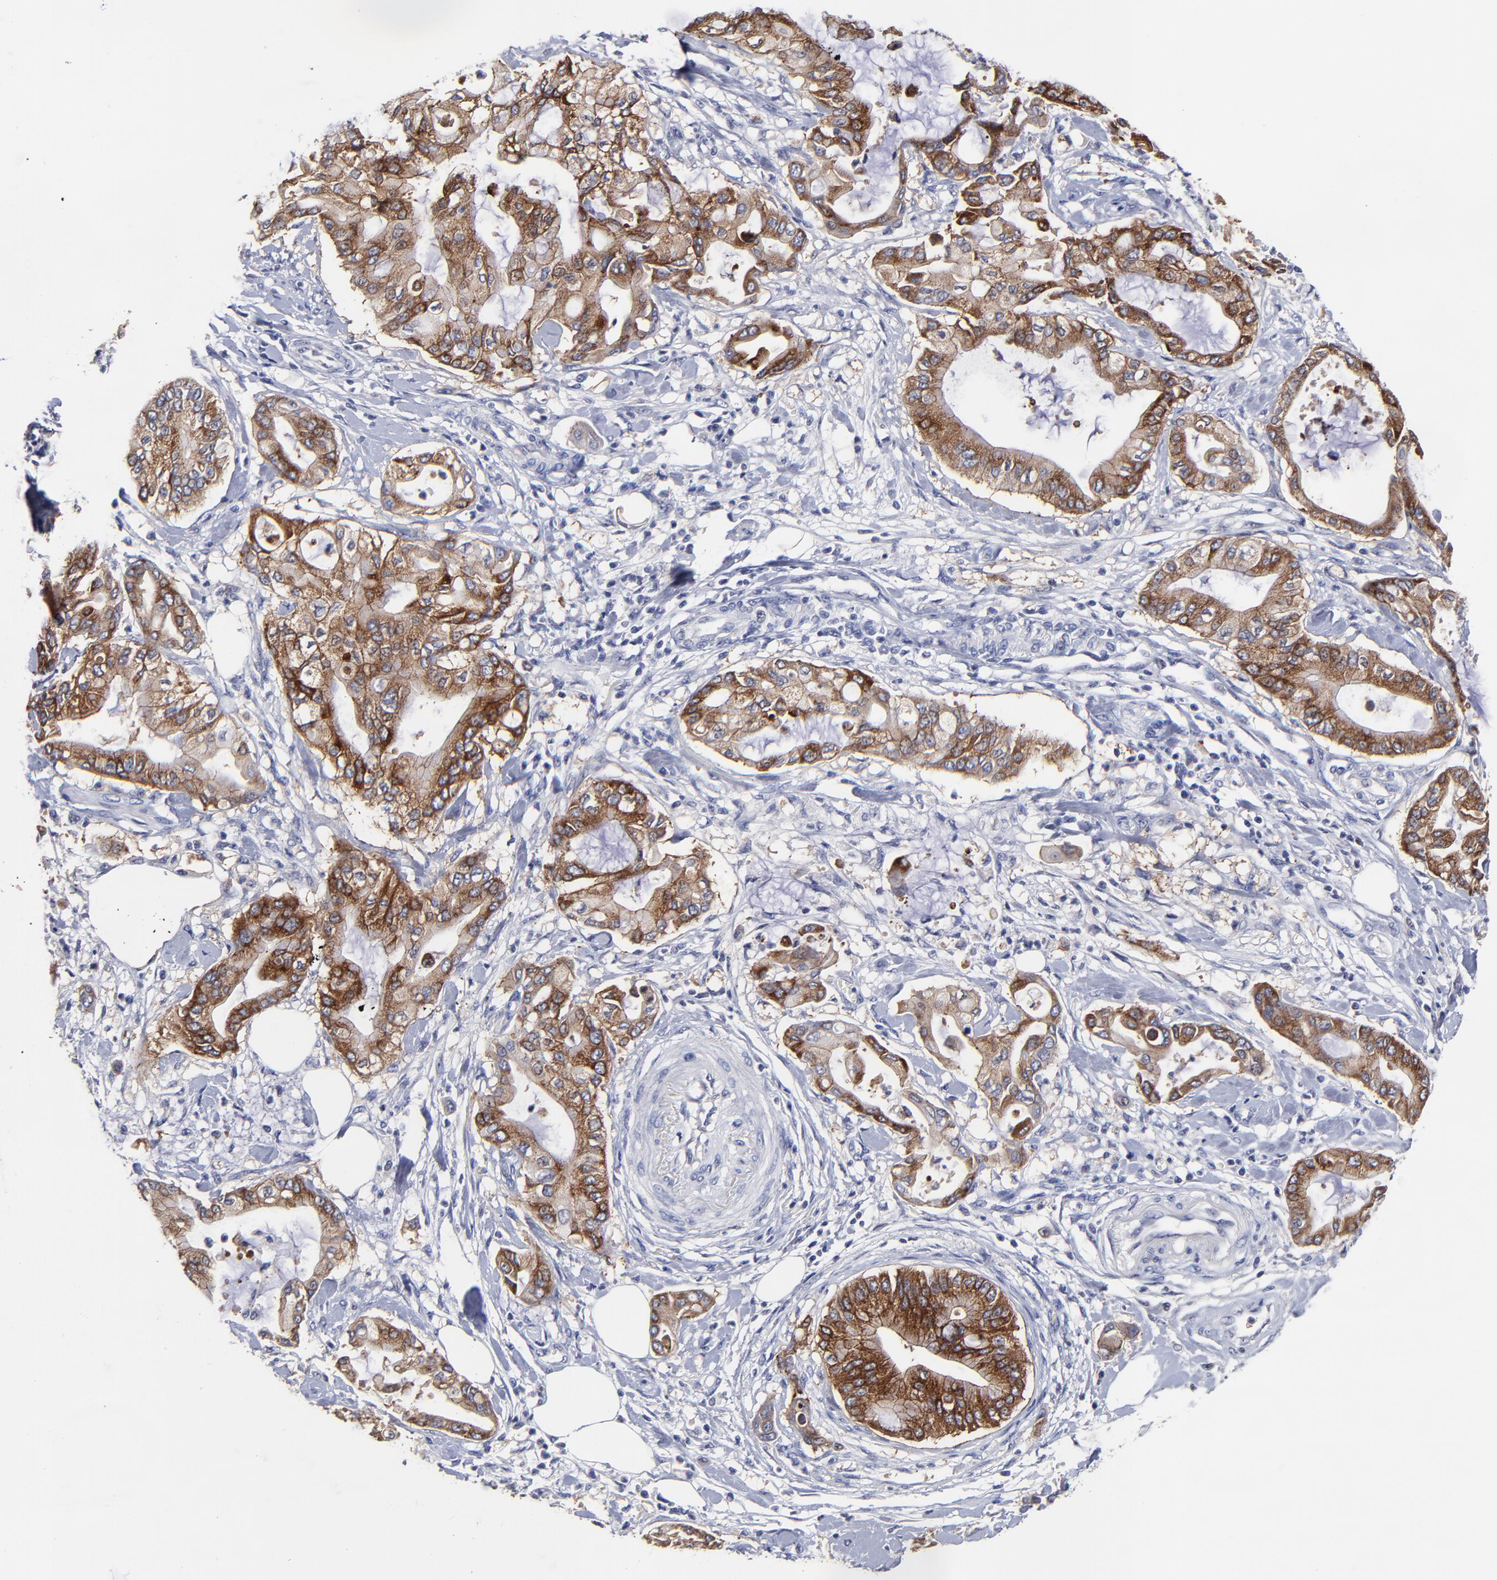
{"staining": {"intensity": "moderate", "quantity": ">75%", "location": "cytoplasmic/membranous"}, "tissue": "pancreatic cancer", "cell_type": "Tumor cells", "image_type": "cancer", "snomed": [{"axis": "morphology", "description": "Adenocarcinoma, NOS"}, {"axis": "morphology", "description": "Adenocarcinoma, metastatic, NOS"}, {"axis": "topography", "description": "Lymph node"}, {"axis": "topography", "description": "Pancreas"}, {"axis": "topography", "description": "Duodenum"}], "caption": "This is a micrograph of immunohistochemistry (IHC) staining of pancreatic metastatic adenocarcinoma, which shows moderate expression in the cytoplasmic/membranous of tumor cells.", "gene": "CXADR", "patient": {"sex": "female", "age": 64}}